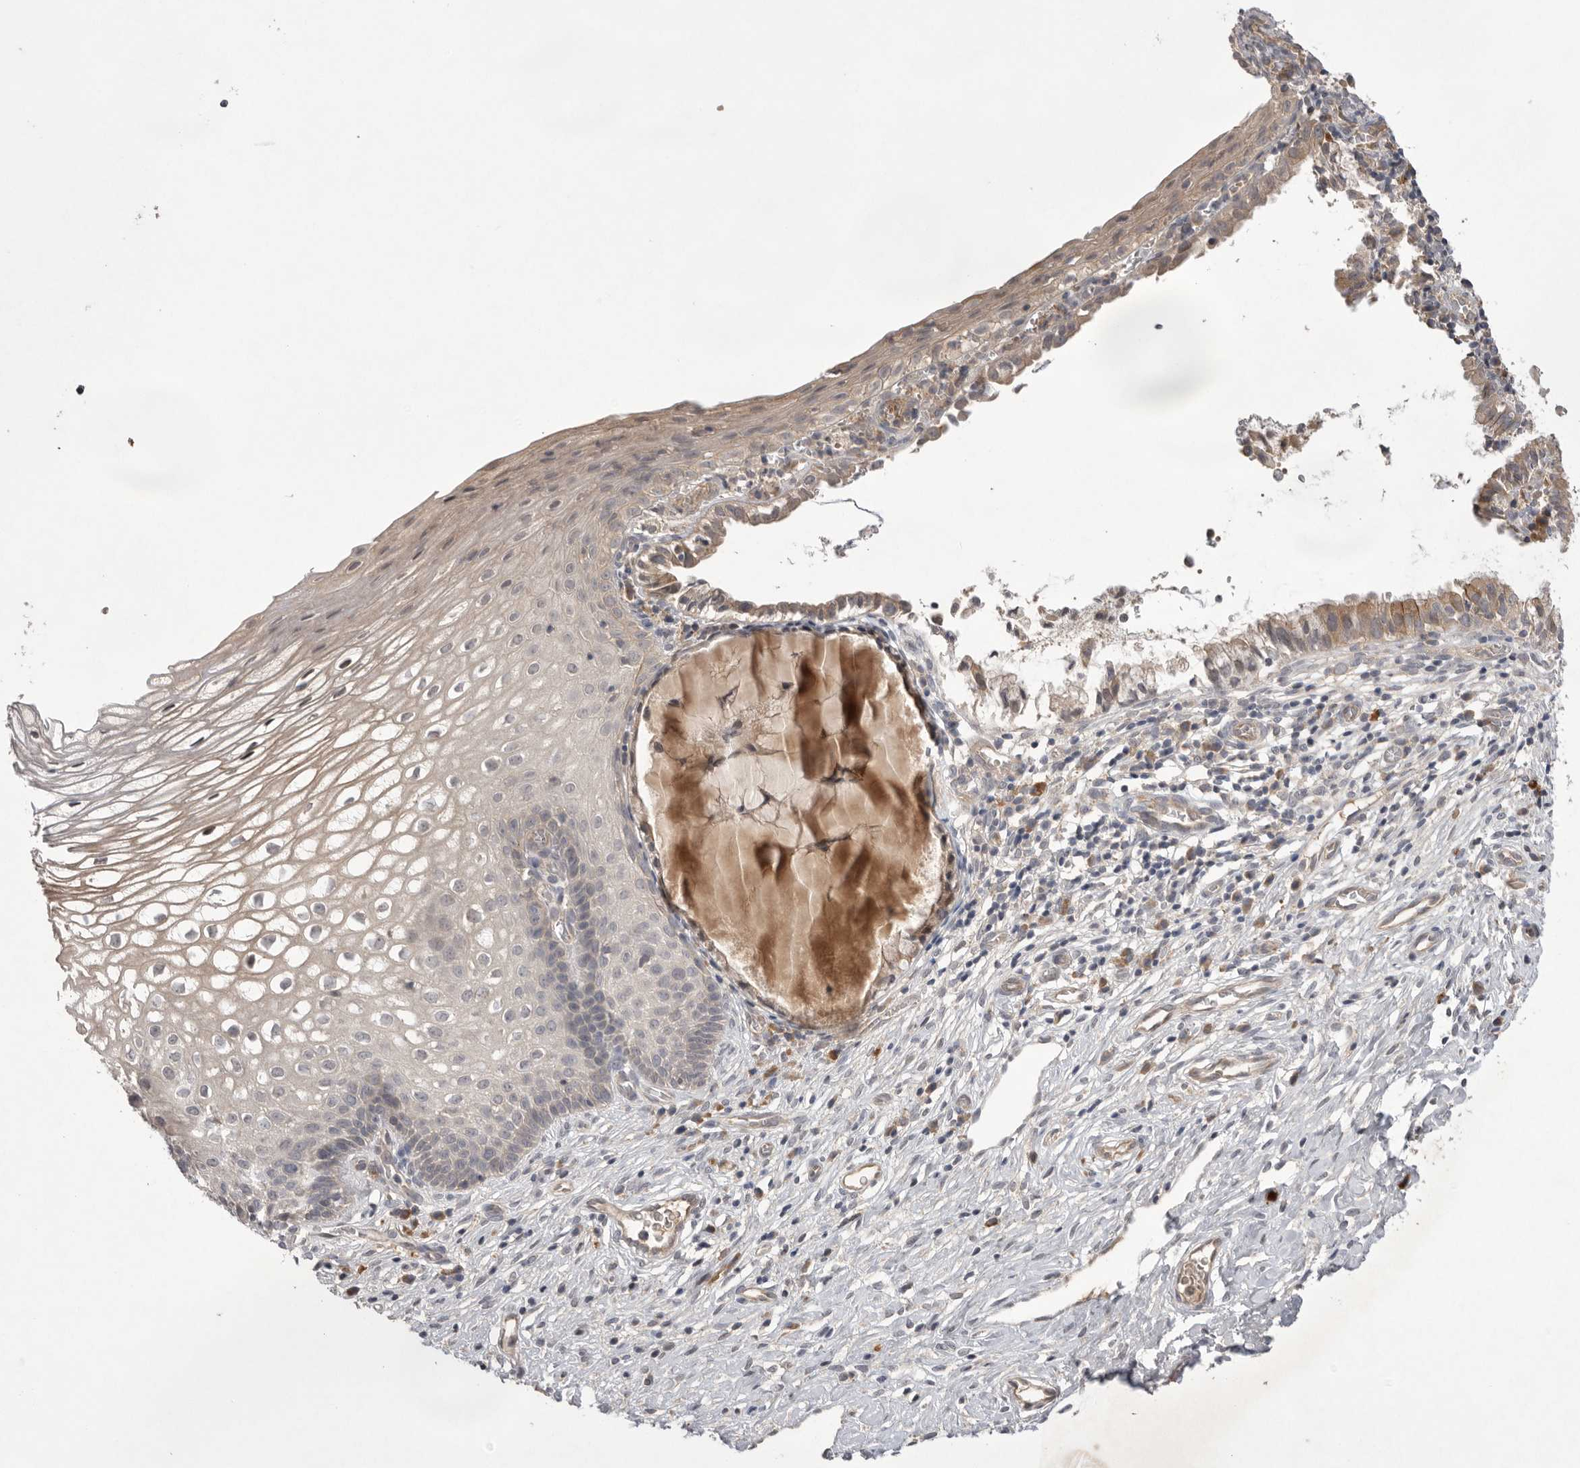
{"staining": {"intensity": "weak", "quantity": ">75%", "location": "cytoplasmic/membranous"}, "tissue": "cervix", "cell_type": "Glandular cells", "image_type": "normal", "snomed": [{"axis": "morphology", "description": "Normal tissue, NOS"}, {"axis": "topography", "description": "Cervix"}], "caption": "The immunohistochemical stain labels weak cytoplasmic/membranous expression in glandular cells of benign cervix. (DAB (3,3'-diaminobenzidine) IHC, brown staining for protein, blue staining for nuclei).", "gene": "NRCAM", "patient": {"sex": "female", "age": 27}}